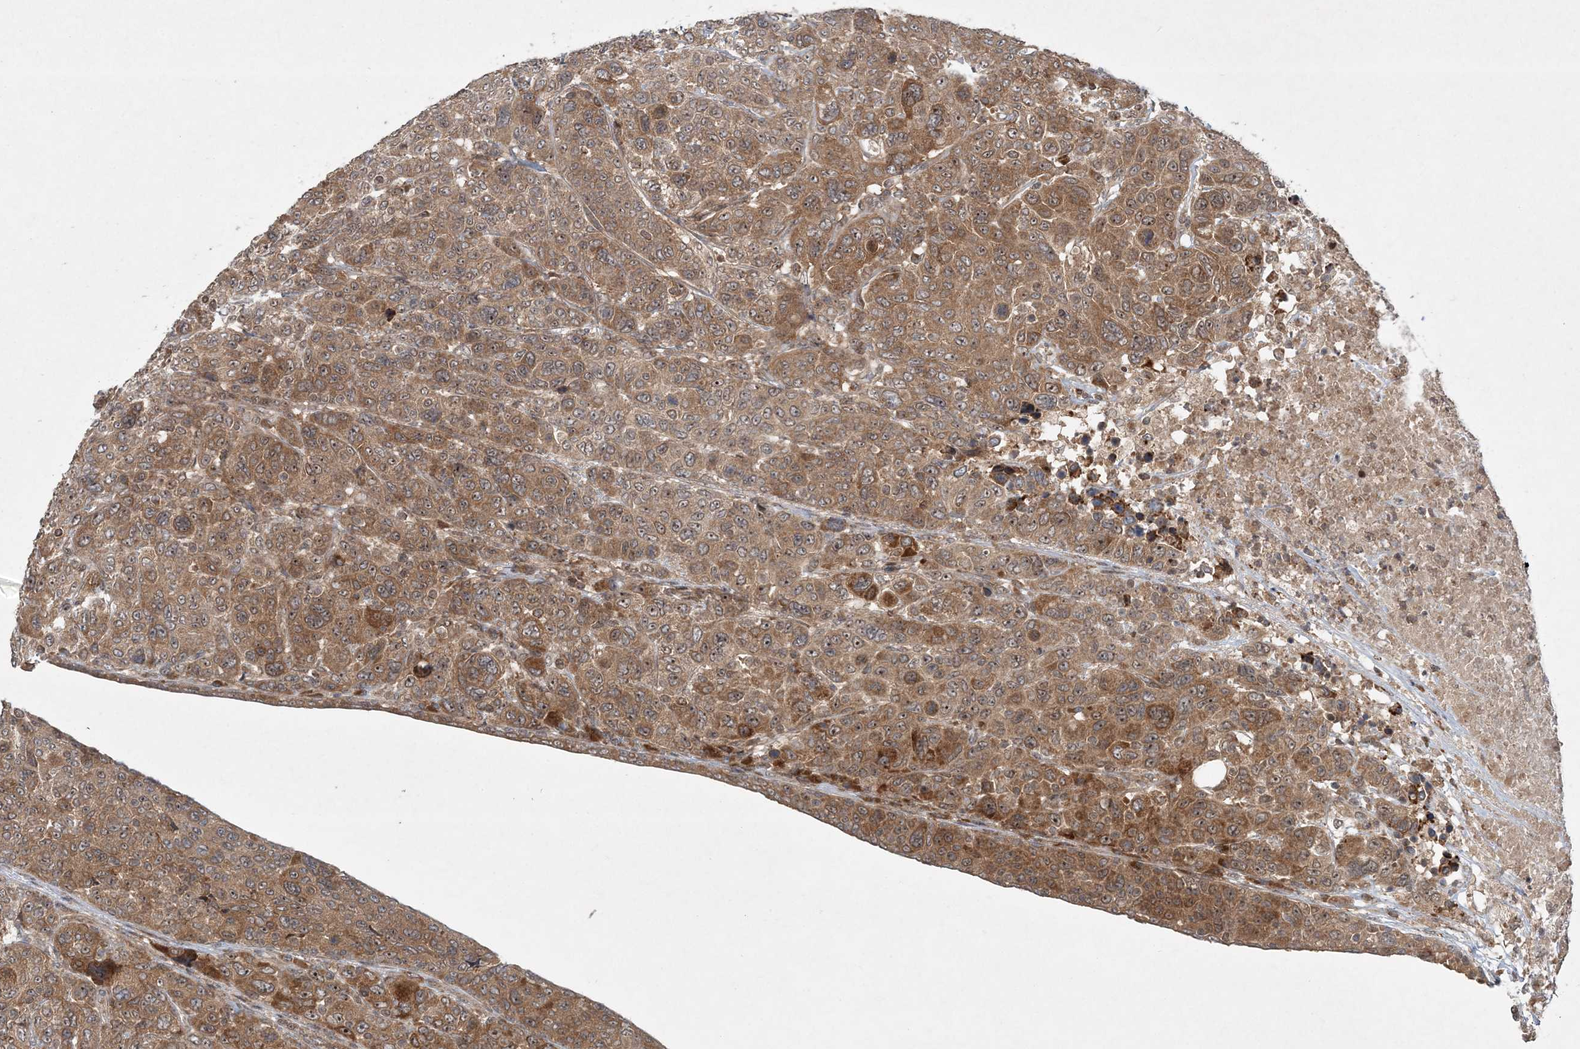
{"staining": {"intensity": "moderate", "quantity": ">75%", "location": "cytoplasmic/membranous"}, "tissue": "breast cancer", "cell_type": "Tumor cells", "image_type": "cancer", "snomed": [{"axis": "morphology", "description": "Duct carcinoma"}, {"axis": "topography", "description": "Breast"}], "caption": "Tumor cells exhibit moderate cytoplasmic/membranous staining in about >75% of cells in breast cancer (invasive ductal carcinoma).", "gene": "UBR3", "patient": {"sex": "female", "age": 37}}